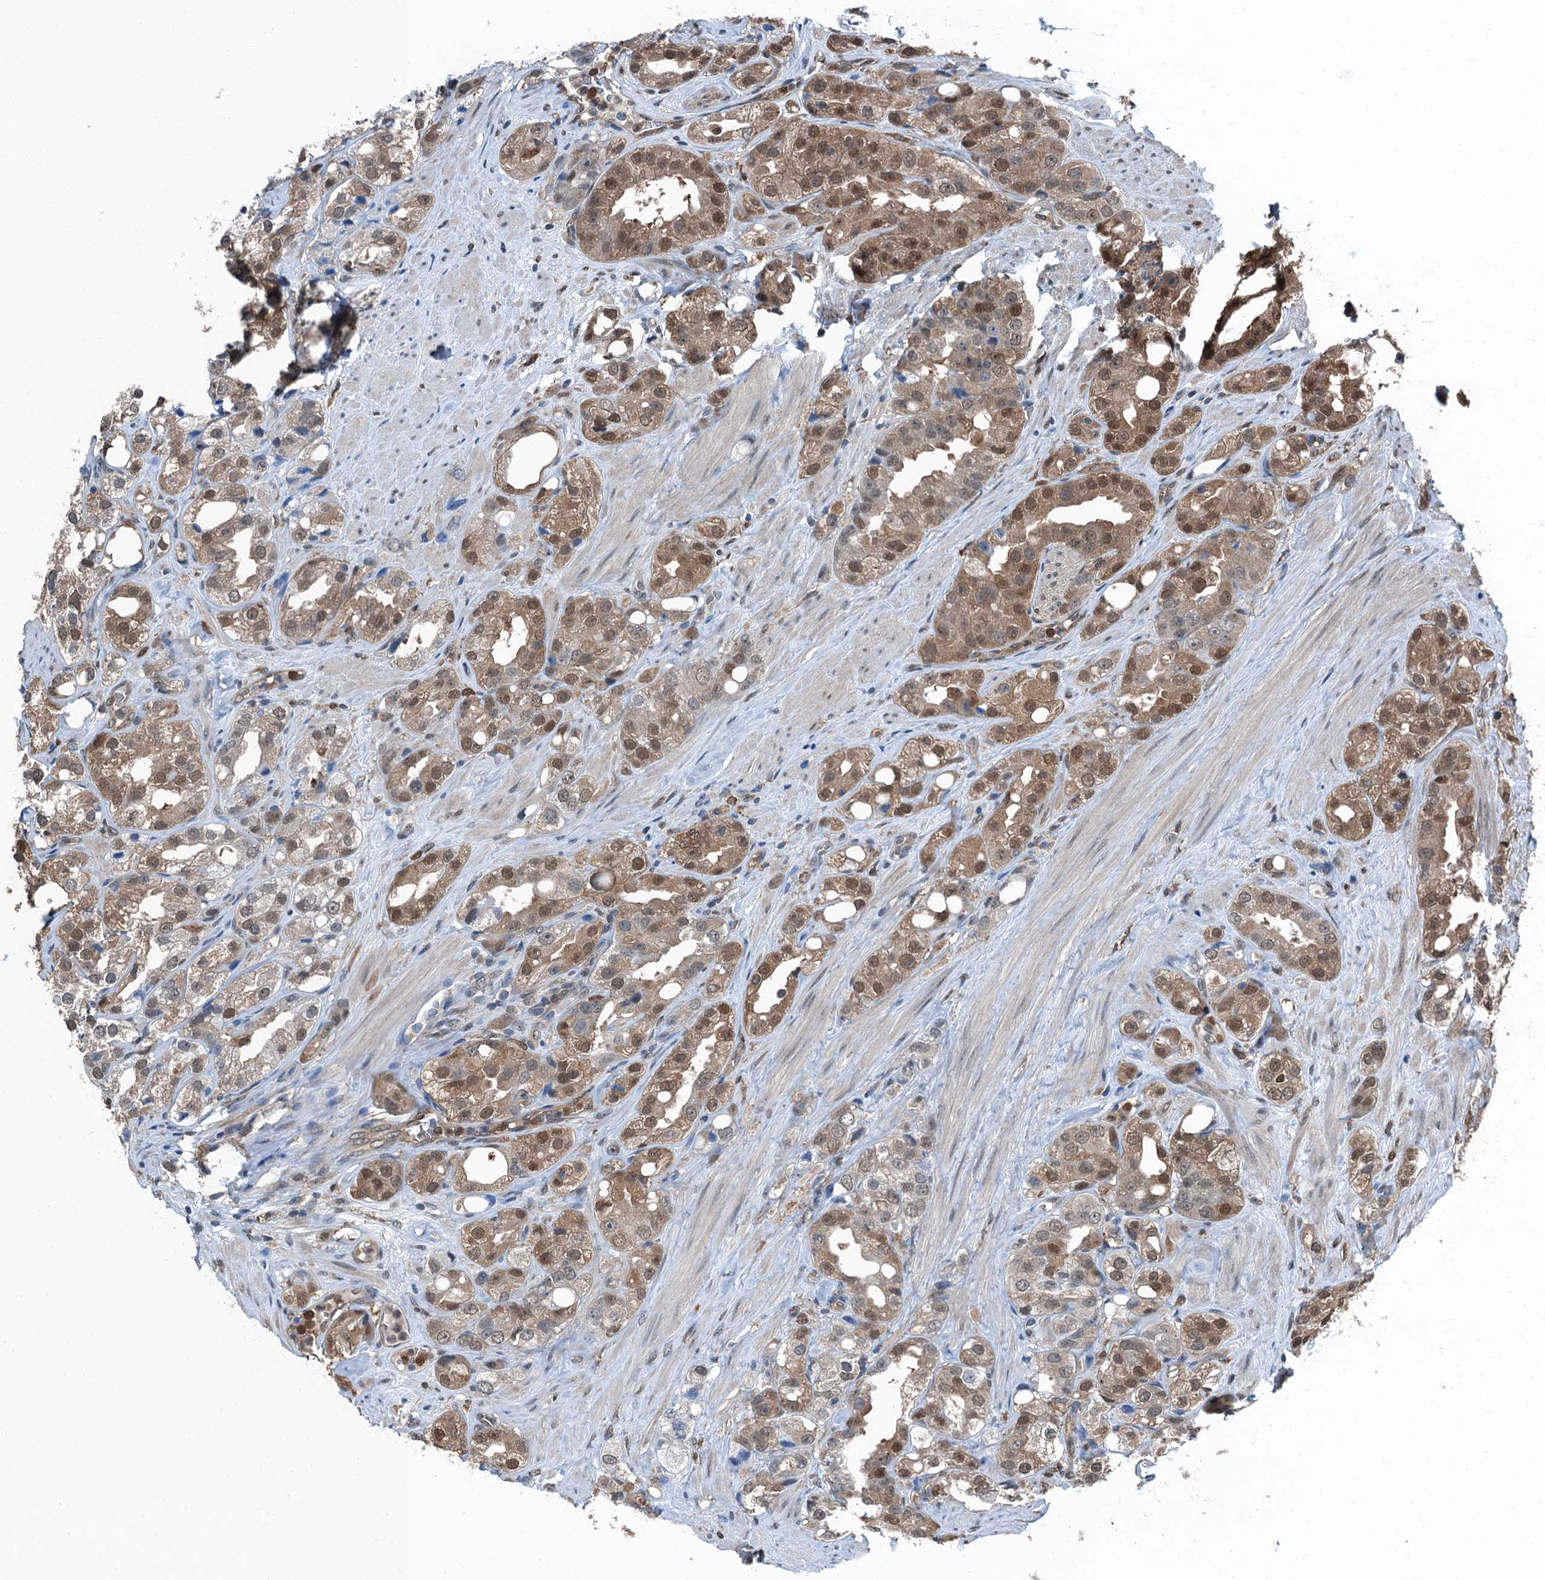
{"staining": {"intensity": "moderate", "quantity": ">75%", "location": "cytoplasmic/membranous,nuclear"}, "tissue": "prostate cancer", "cell_type": "Tumor cells", "image_type": "cancer", "snomed": [{"axis": "morphology", "description": "Adenocarcinoma, NOS"}, {"axis": "topography", "description": "Prostate"}], "caption": "Immunohistochemistry (IHC) staining of prostate cancer (adenocarcinoma), which displays medium levels of moderate cytoplasmic/membranous and nuclear positivity in about >75% of tumor cells indicating moderate cytoplasmic/membranous and nuclear protein expression. The staining was performed using DAB (brown) for protein detection and nuclei were counterstained in hematoxylin (blue).", "gene": "RNH1", "patient": {"sex": "male", "age": 79}}